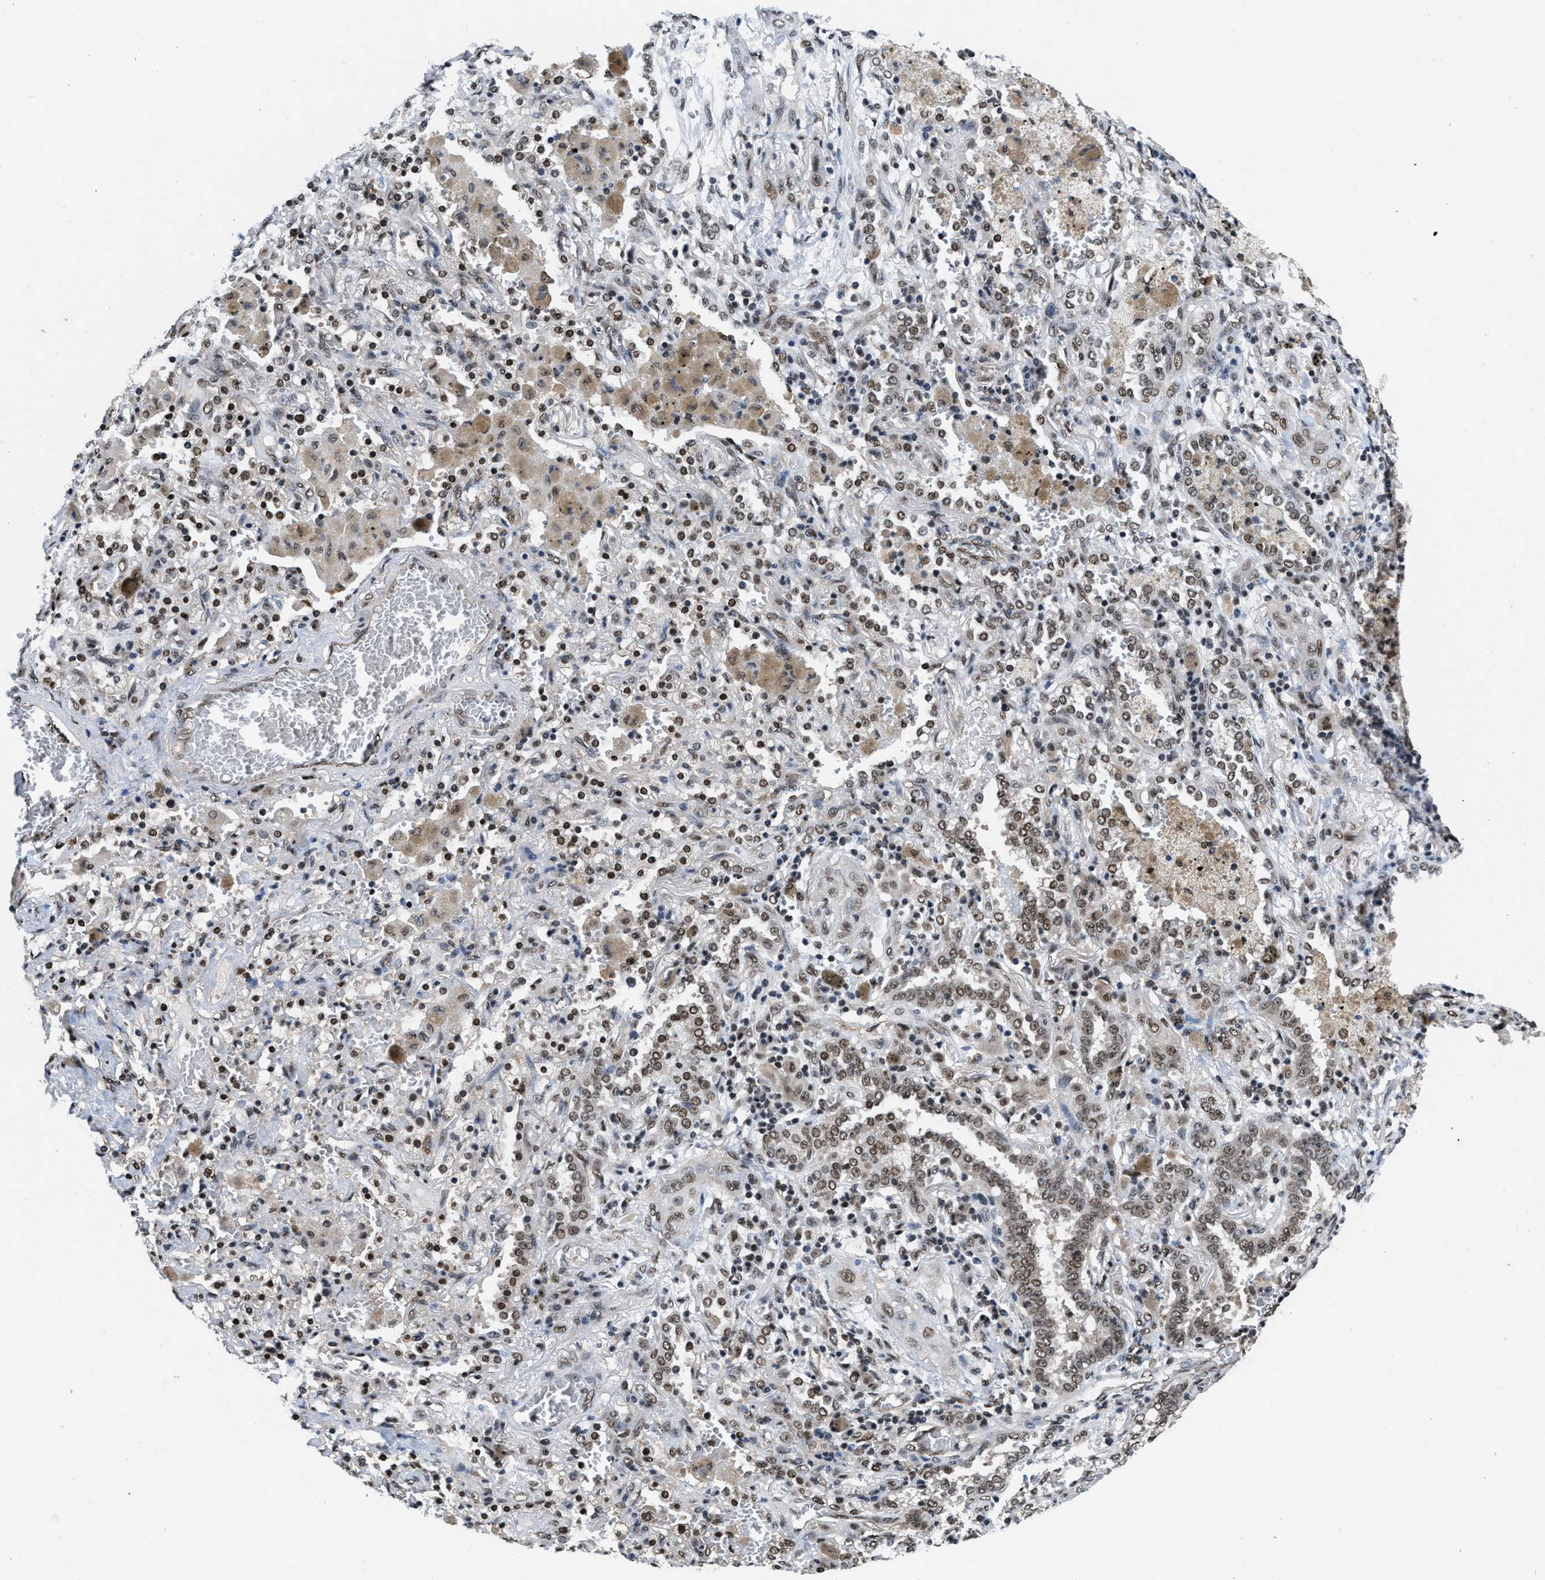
{"staining": {"intensity": "moderate", "quantity": "25%-75%", "location": "nuclear"}, "tissue": "lung cancer", "cell_type": "Tumor cells", "image_type": "cancer", "snomed": [{"axis": "morphology", "description": "Squamous cell carcinoma, NOS"}, {"axis": "topography", "description": "Lung"}], "caption": "Lung cancer tissue shows moderate nuclear staining in approximately 25%-75% of tumor cells", "gene": "SAFB", "patient": {"sex": "female", "age": 47}}